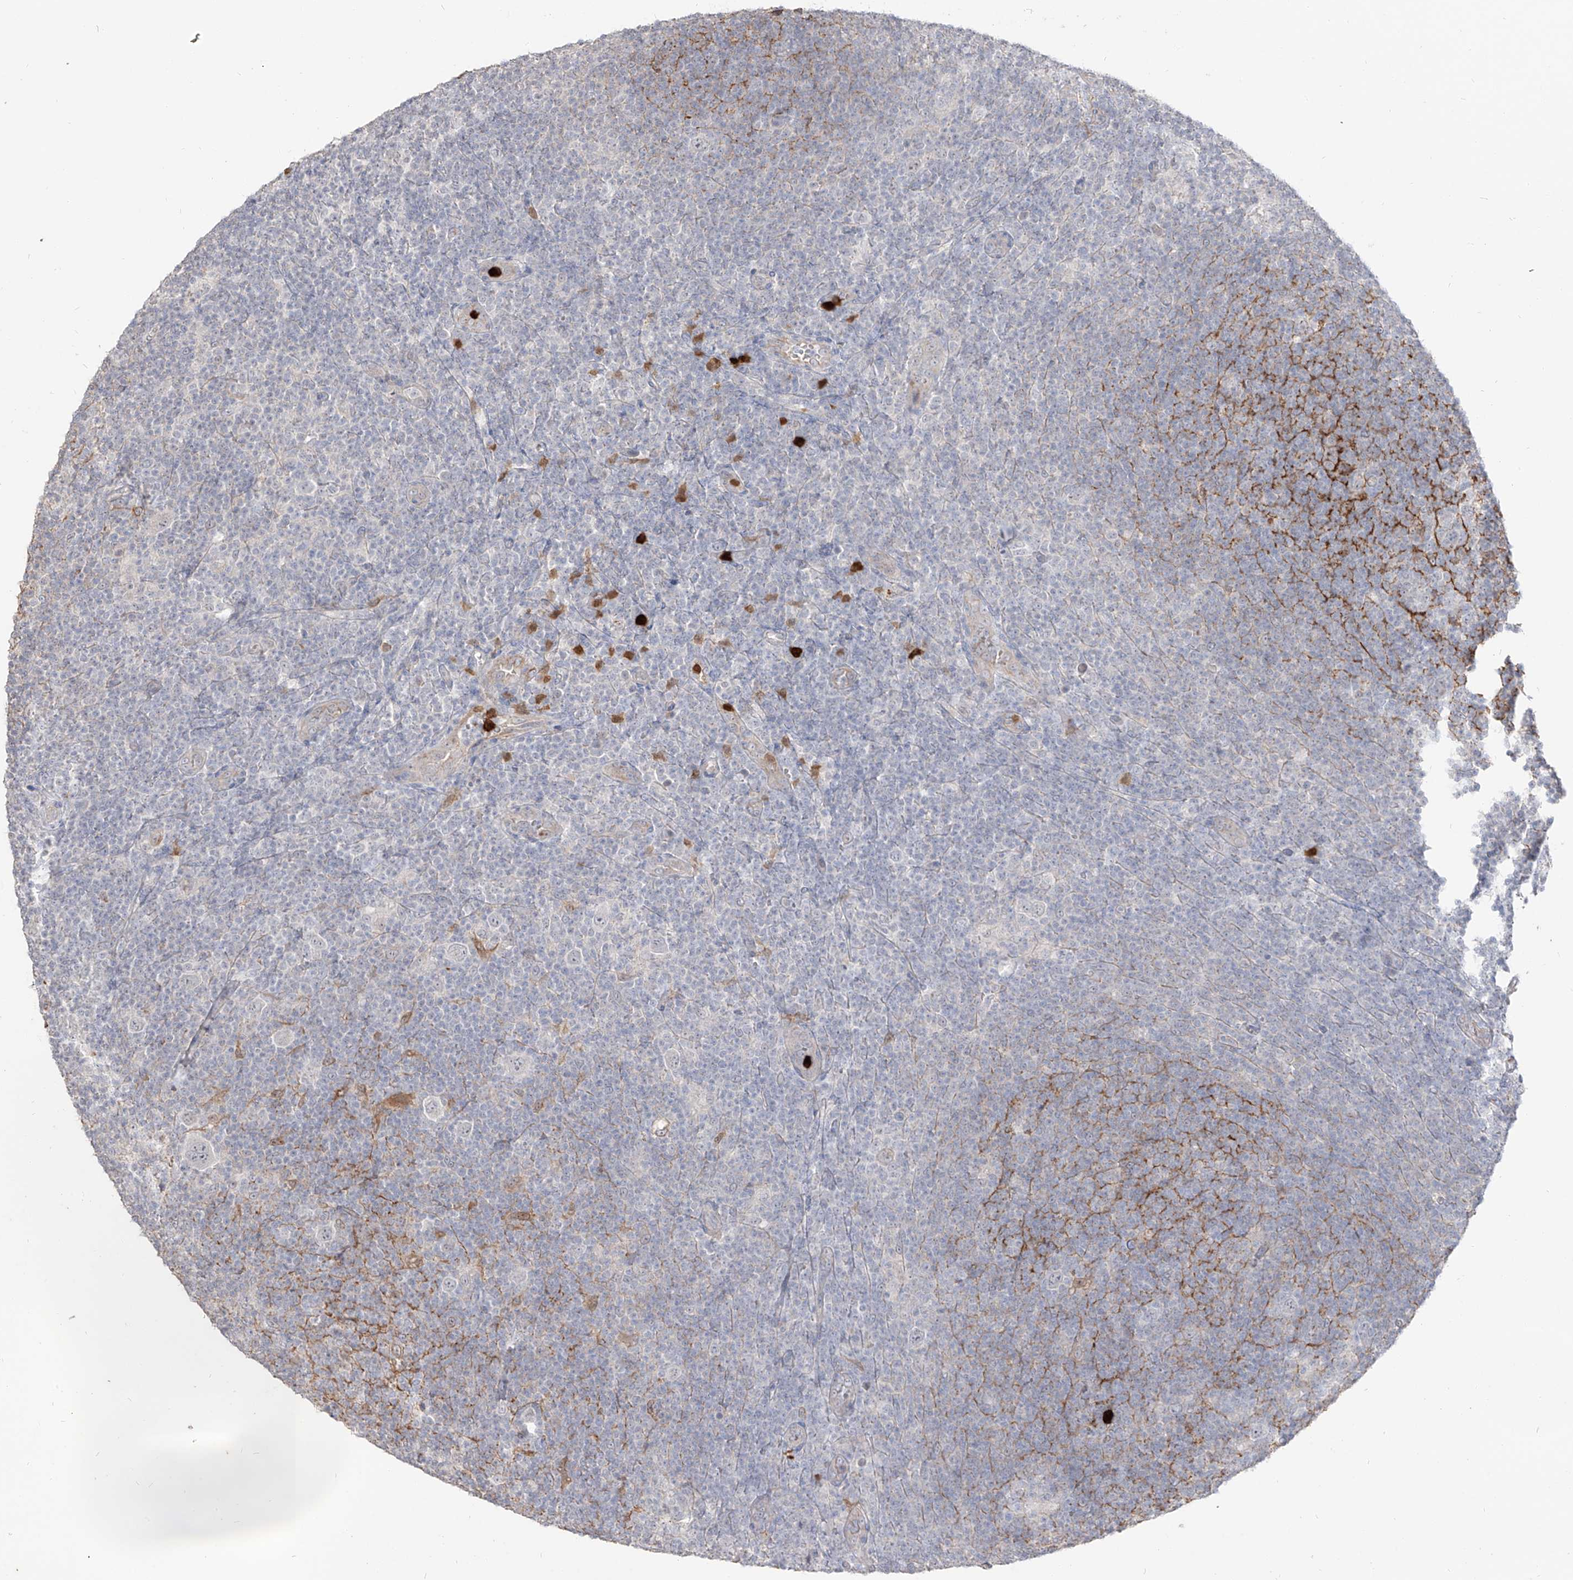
{"staining": {"intensity": "negative", "quantity": "none", "location": "none"}, "tissue": "lymphoma", "cell_type": "Tumor cells", "image_type": "cancer", "snomed": [{"axis": "morphology", "description": "Hodgkin's disease, NOS"}, {"axis": "topography", "description": "Lymph node"}], "caption": "High magnification brightfield microscopy of lymphoma stained with DAB (3,3'-diaminobenzidine) (brown) and counterstained with hematoxylin (blue): tumor cells show no significant positivity. The staining was performed using DAB (3,3'-diaminobenzidine) to visualize the protein expression in brown, while the nuclei were stained in blue with hematoxylin (Magnification: 20x).", "gene": "ZNF227", "patient": {"sex": "female", "age": 57}}